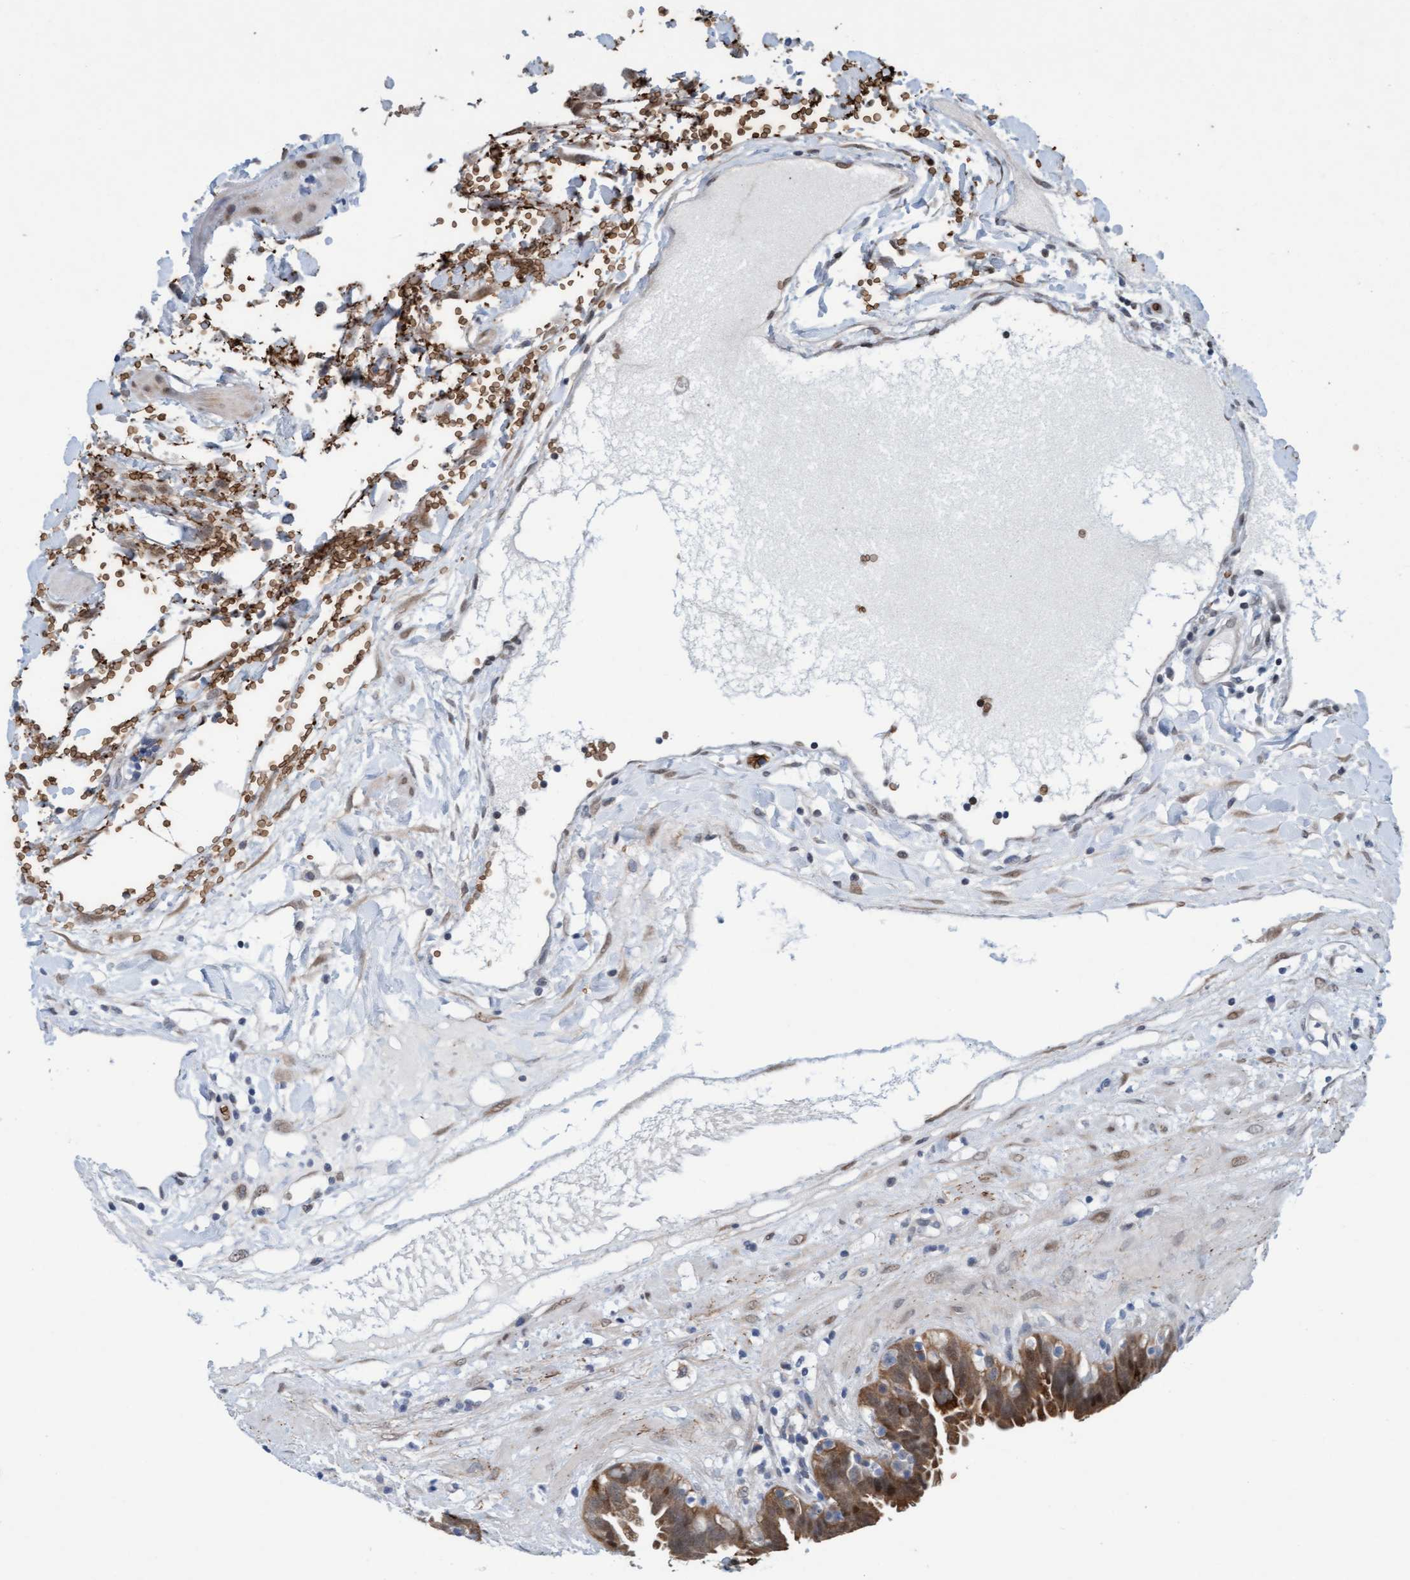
{"staining": {"intensity": "strong", "quantity": ">75%", "location": "cytoplasmic/membranous"}, "tissue": "fallopian tube", "cell_type": "Glandular cells", "image_type": "normal", "snomed": [{"axis": "morphology", "description": "Normal tissue, NOS"}, {"axis": "topography", "description": "Fallopian tube"}, {"axis": "topography", "description": "Placenta"}], "caption": "Approximately >75% of glandular cells in normal human fallopian tube display strong cytoplasmic/membranous protein positivity as visualized by brown immunohistochemical staining.", "gene": "SPEM2", "patient": {"sex": "female", "age": 32}}